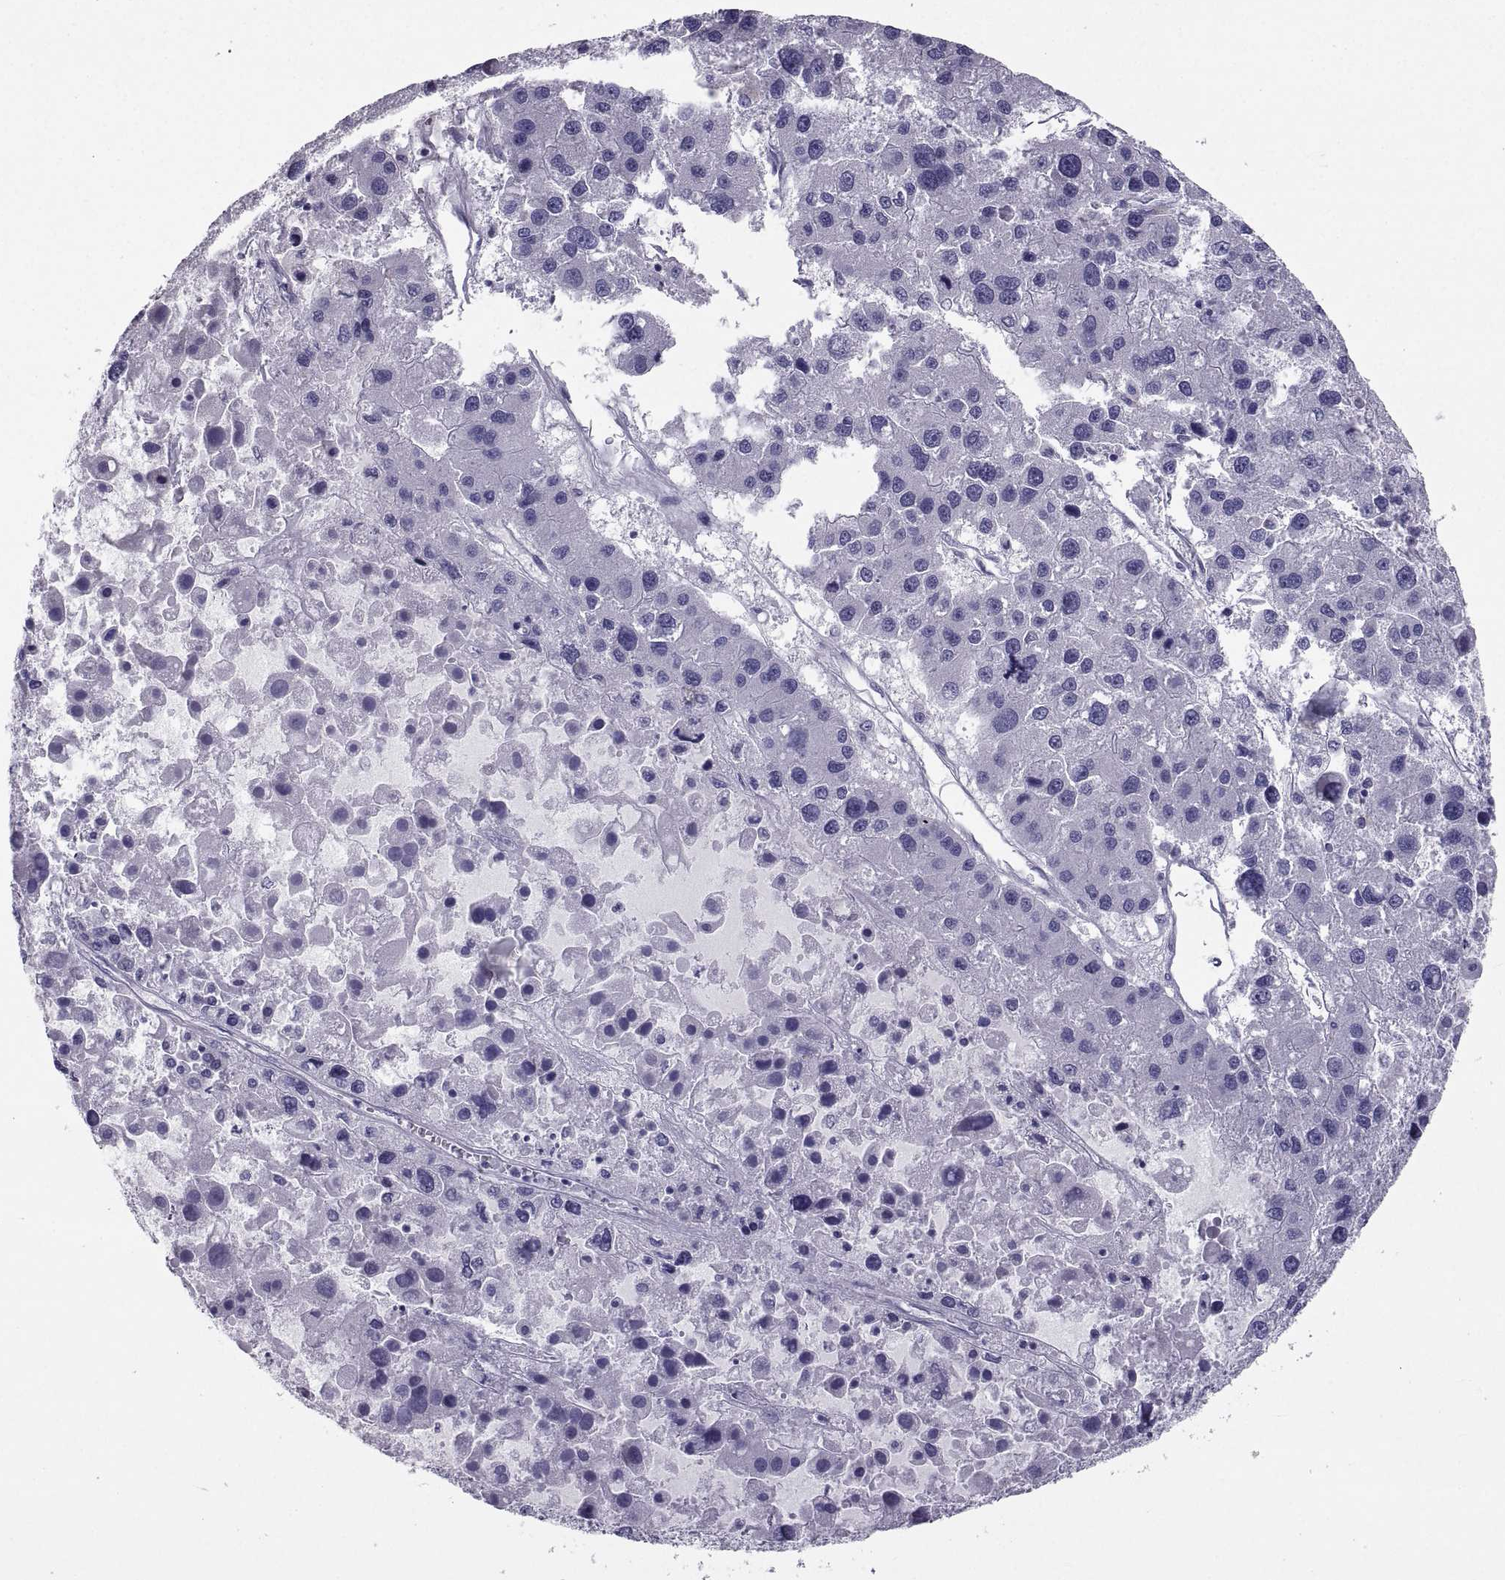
{"staining": {"intensity": "negative", "quantity": "none", "location": "none"}, "tissue": "liver cancer", "cell_type": "Tumor cells", "image_type": "cancer", "snomed": [{"axis": "morphology", "description": "Carcinoma, Hepatocellular, NOS"}, {"axis": "topography", "description": "Liver"}], "caption": "IHC image of liver cancer (hepatocellular carcinoma) stained for a protein (brown), which exhibits no expression in tumor cells. (Brightfield microscopy of DAB immunohistochemistry (IHC) at high magnification).", "gene": "PCSK1N", "patient": {"sex": "male", "age": 73}}